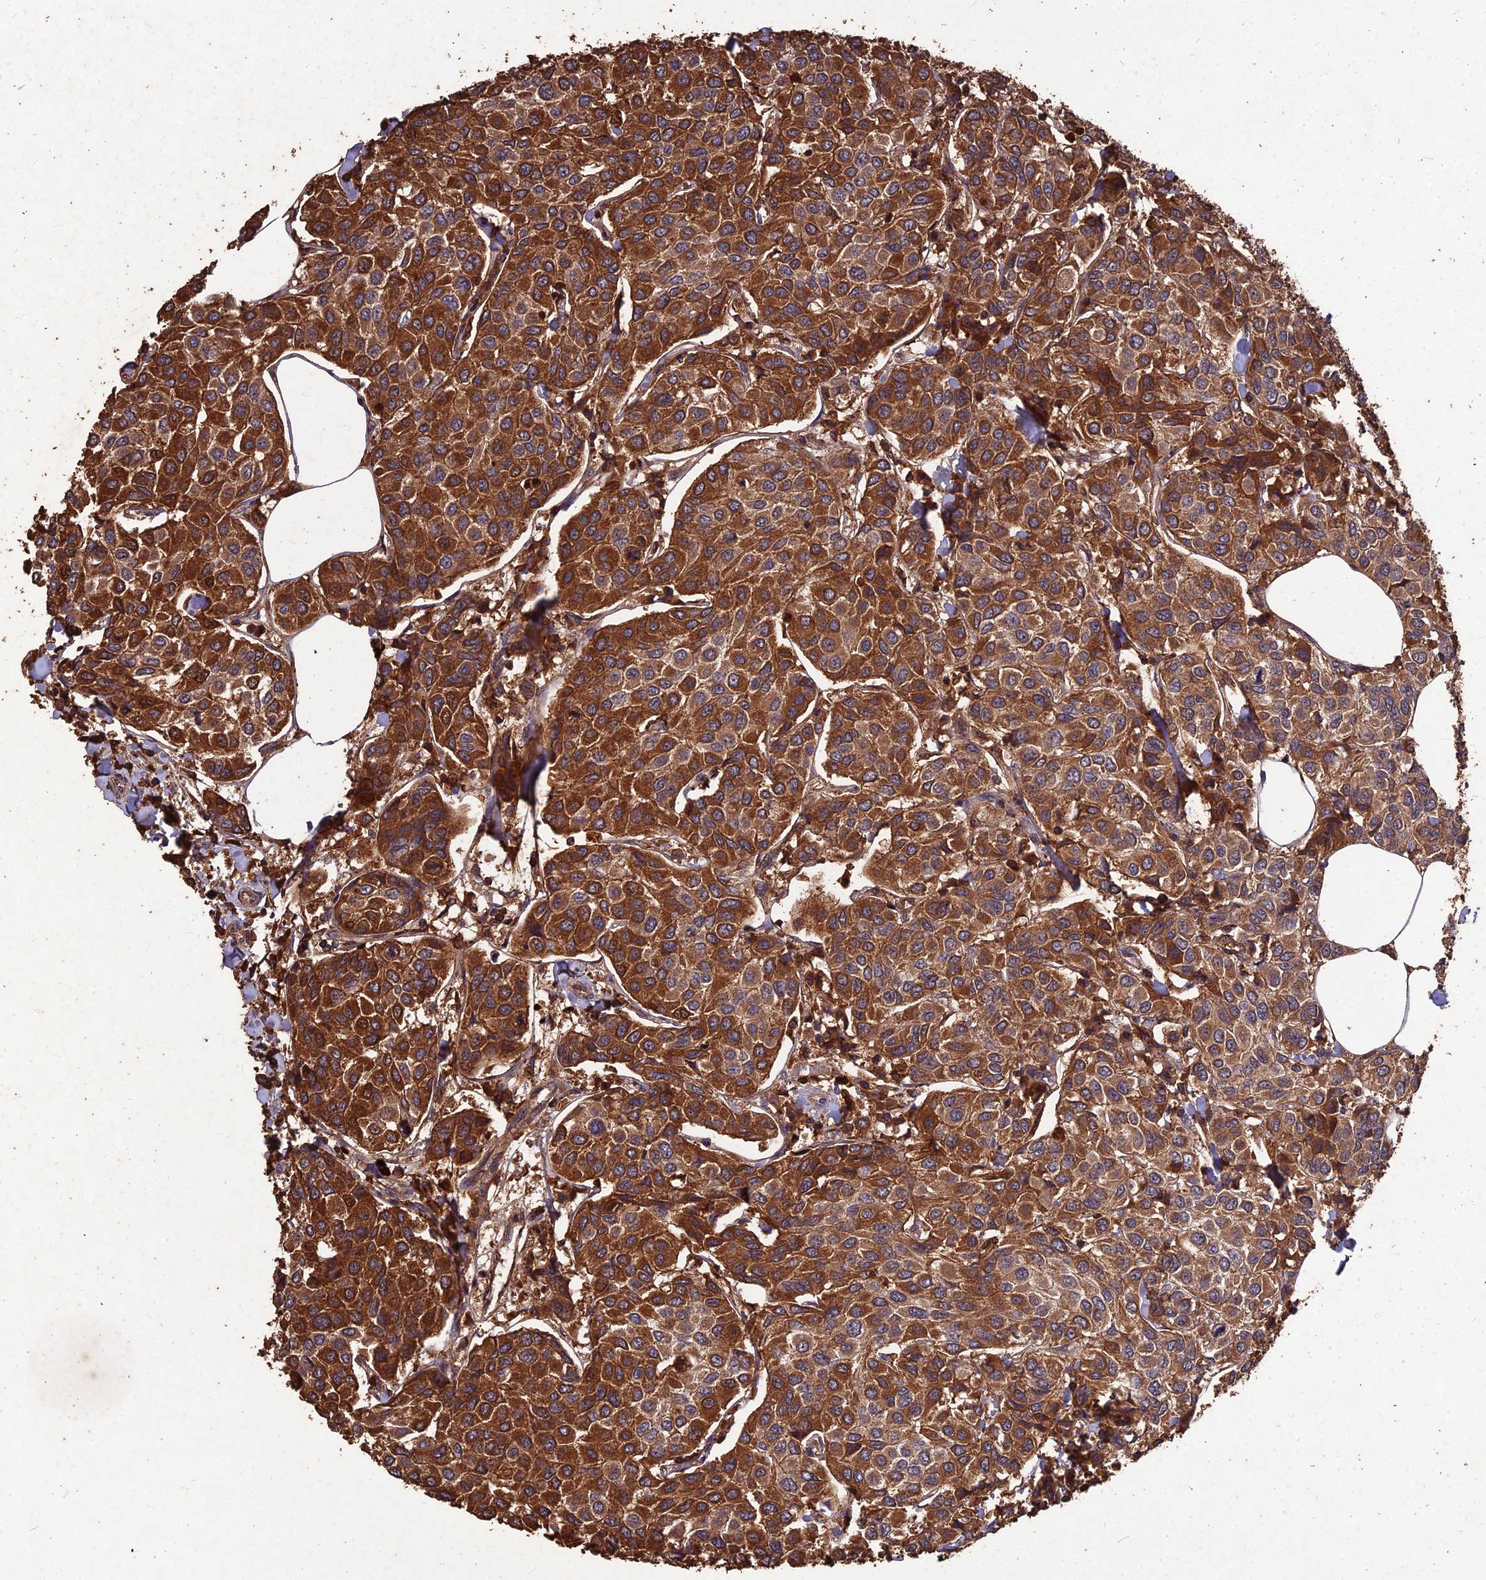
{"staining": {"intensity": "strong", "quantity": ">75%", "location": "cytoplasmic/membranous"}, "tissue": "breast cancer", "cell_type": "Tumor cells", "image_type": "cancer", "snomed": [{"axis": "morphology", "description": "Duct carcinoma"}, {"axis": "topography", "description": "Breast"}], "caption": "Human breast intraductal carcinoma stained with a brown dye shows strong cytoplasmic/membranous positive expression in approximately >75% of tumor cells.", "gene": "SYMPK", "patient": {"sex": "female", "age": 55}}